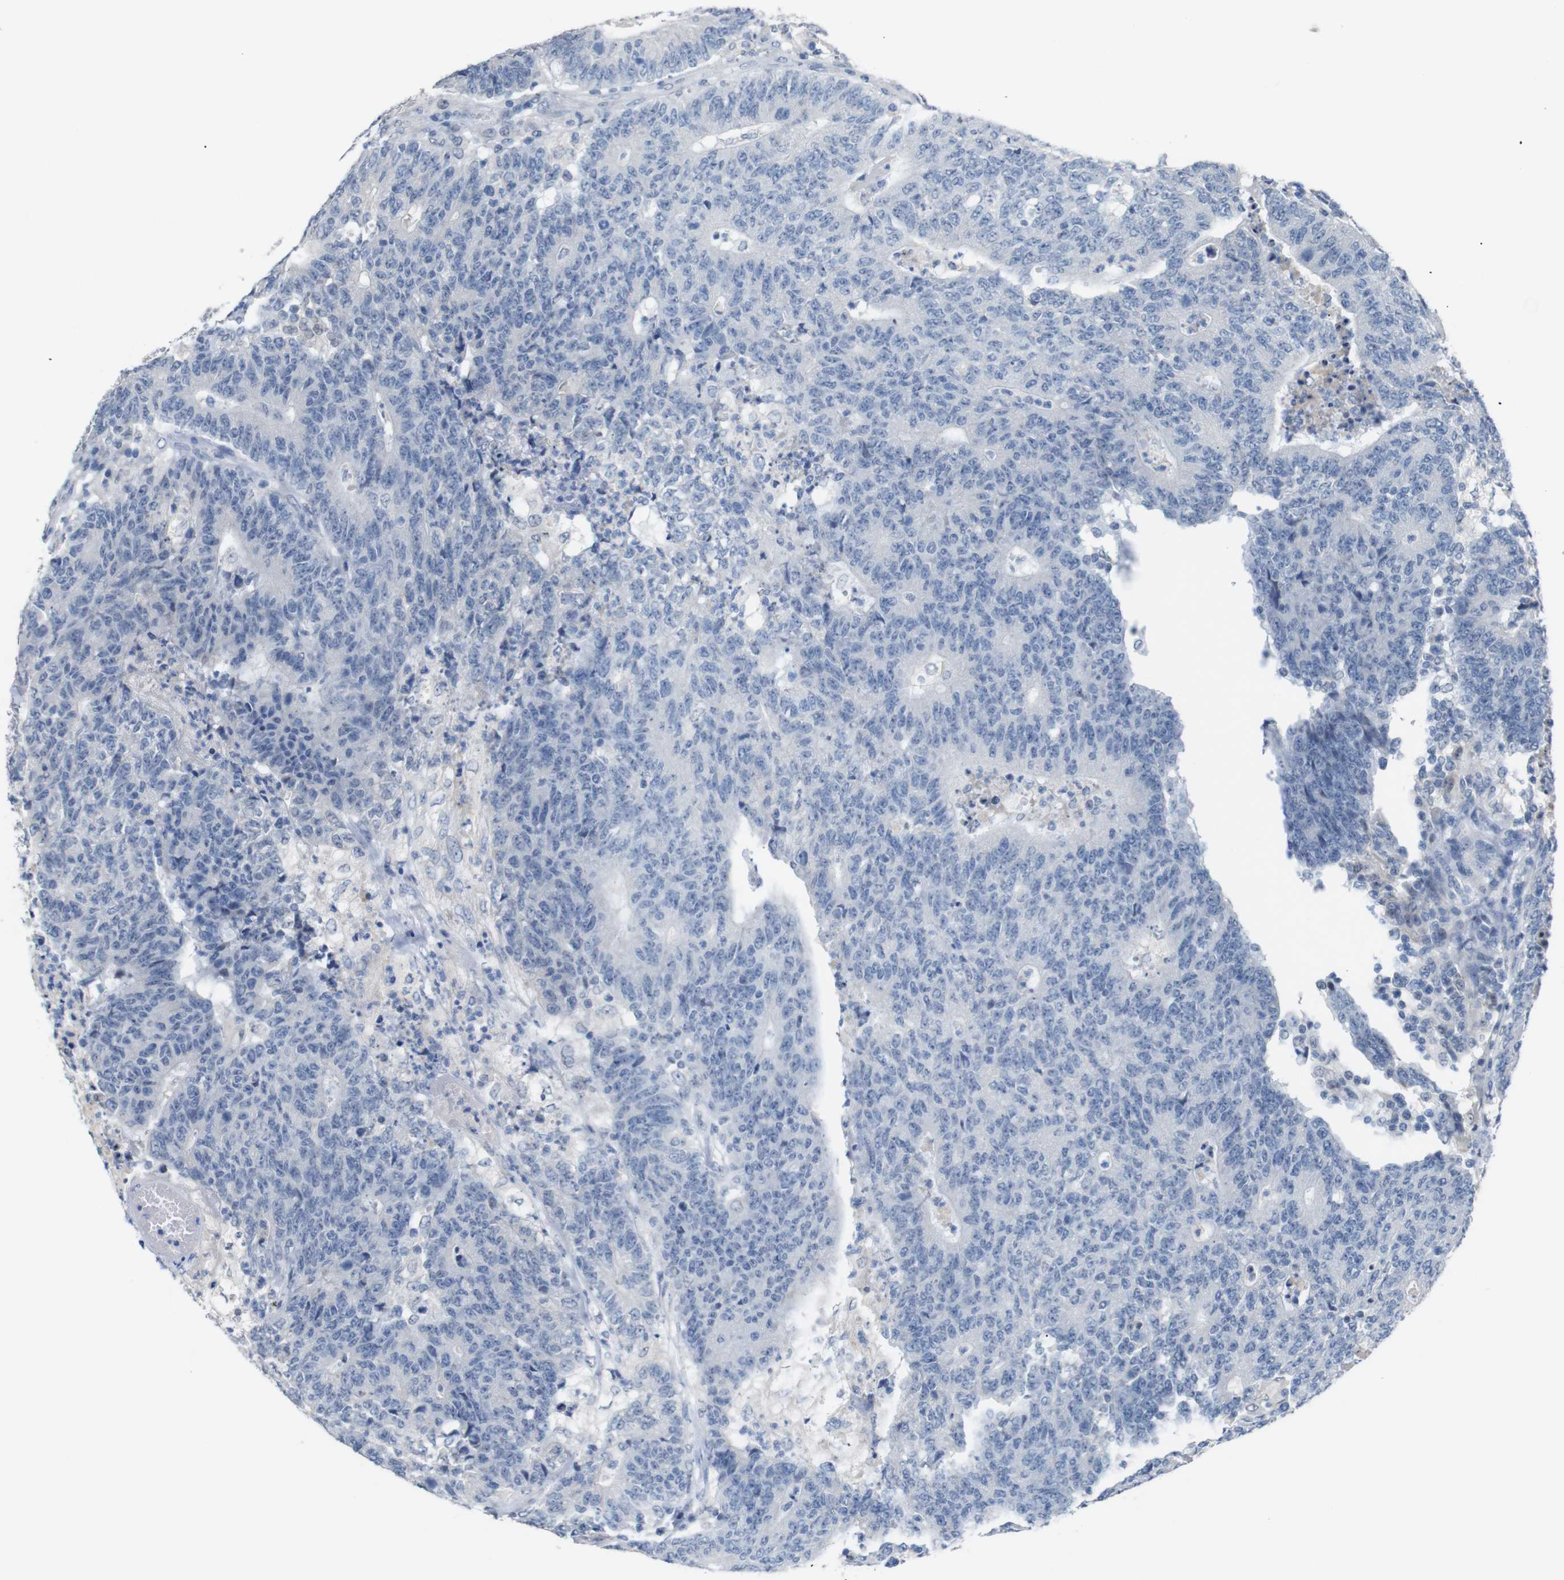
{"staining": {"intensity": "negative", "quantity": "none", "location": "none"}, "tissue": "colorectal cancer", "cell_type": "Tumor cells", "image_type": "cancer", "snomed": [{"axis": "morphology", "description": "Normal tissue, NOS"}, {"axis": "morphology", "description": "Adenocarcinoma, NOS"}, {"axis": "topography", "description": "Colon"}], "caption": "DAB (3,3'-diaminobenzidine) immunohistochemical staining of human colorectal adenocarcinoma exhibits no significant expression in tumor cells.", "gene": "CHRM5", "patient": {"sex": "female", "age": 75}}